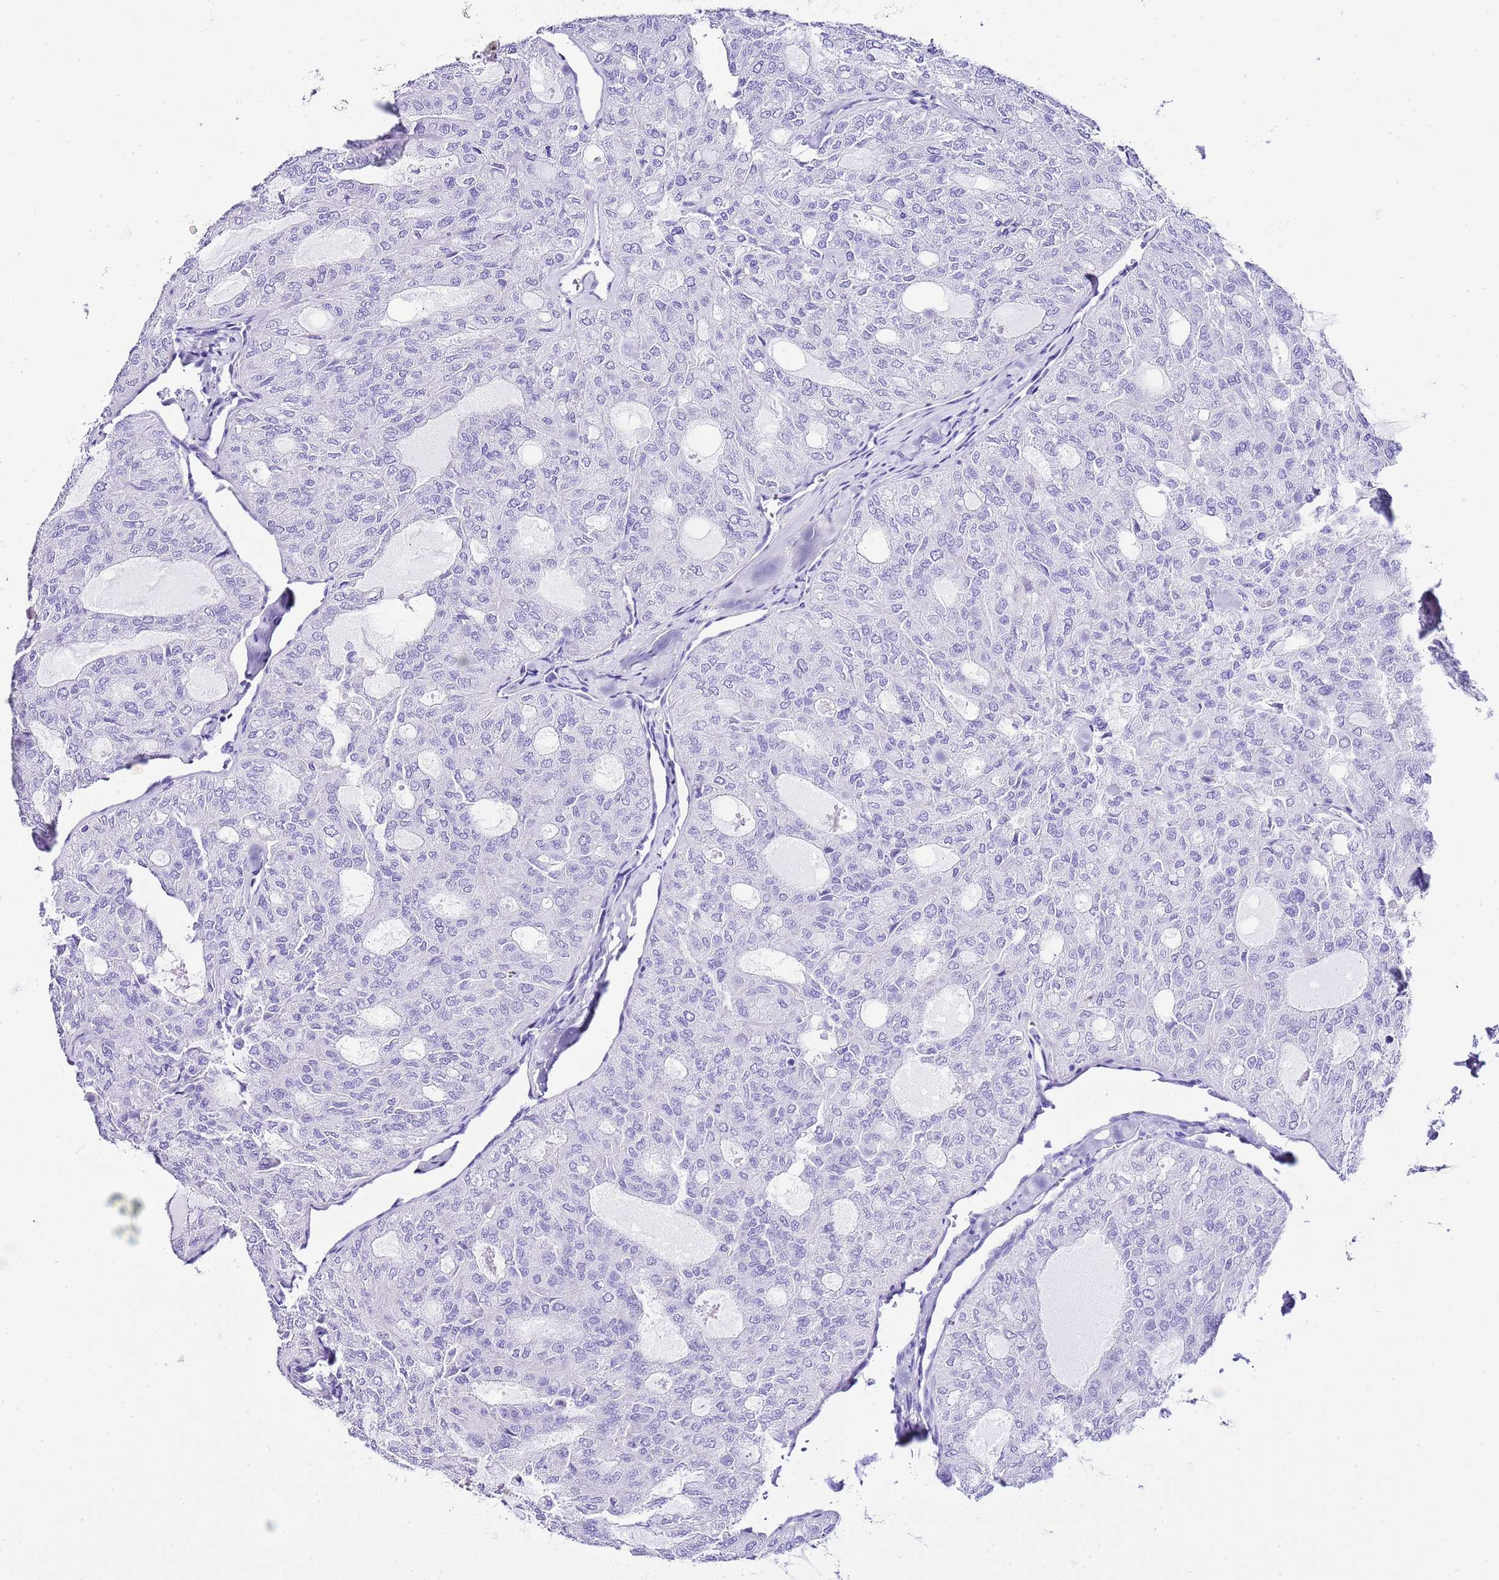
{"staining": {"intensity": "negative", "quantity": "none", "location": "none"}, "tissue": "thyroid cancer", "cell_type": "Tumor cells", "image_type": "cancer", "snomed": [{"axis": "morphology", "description": "Follicular adenoma carcinoma, NOS"}, {"axis": "topography", "description": "Thyroid gland"}], "caption": "Thyroid cancer (follicular adenoma carcinoma) was stained to show a protein in brown. There is no significant staining in tumor cells.", "gene": "KCNC1", "patient": {"sex": "male", "age": 75}}